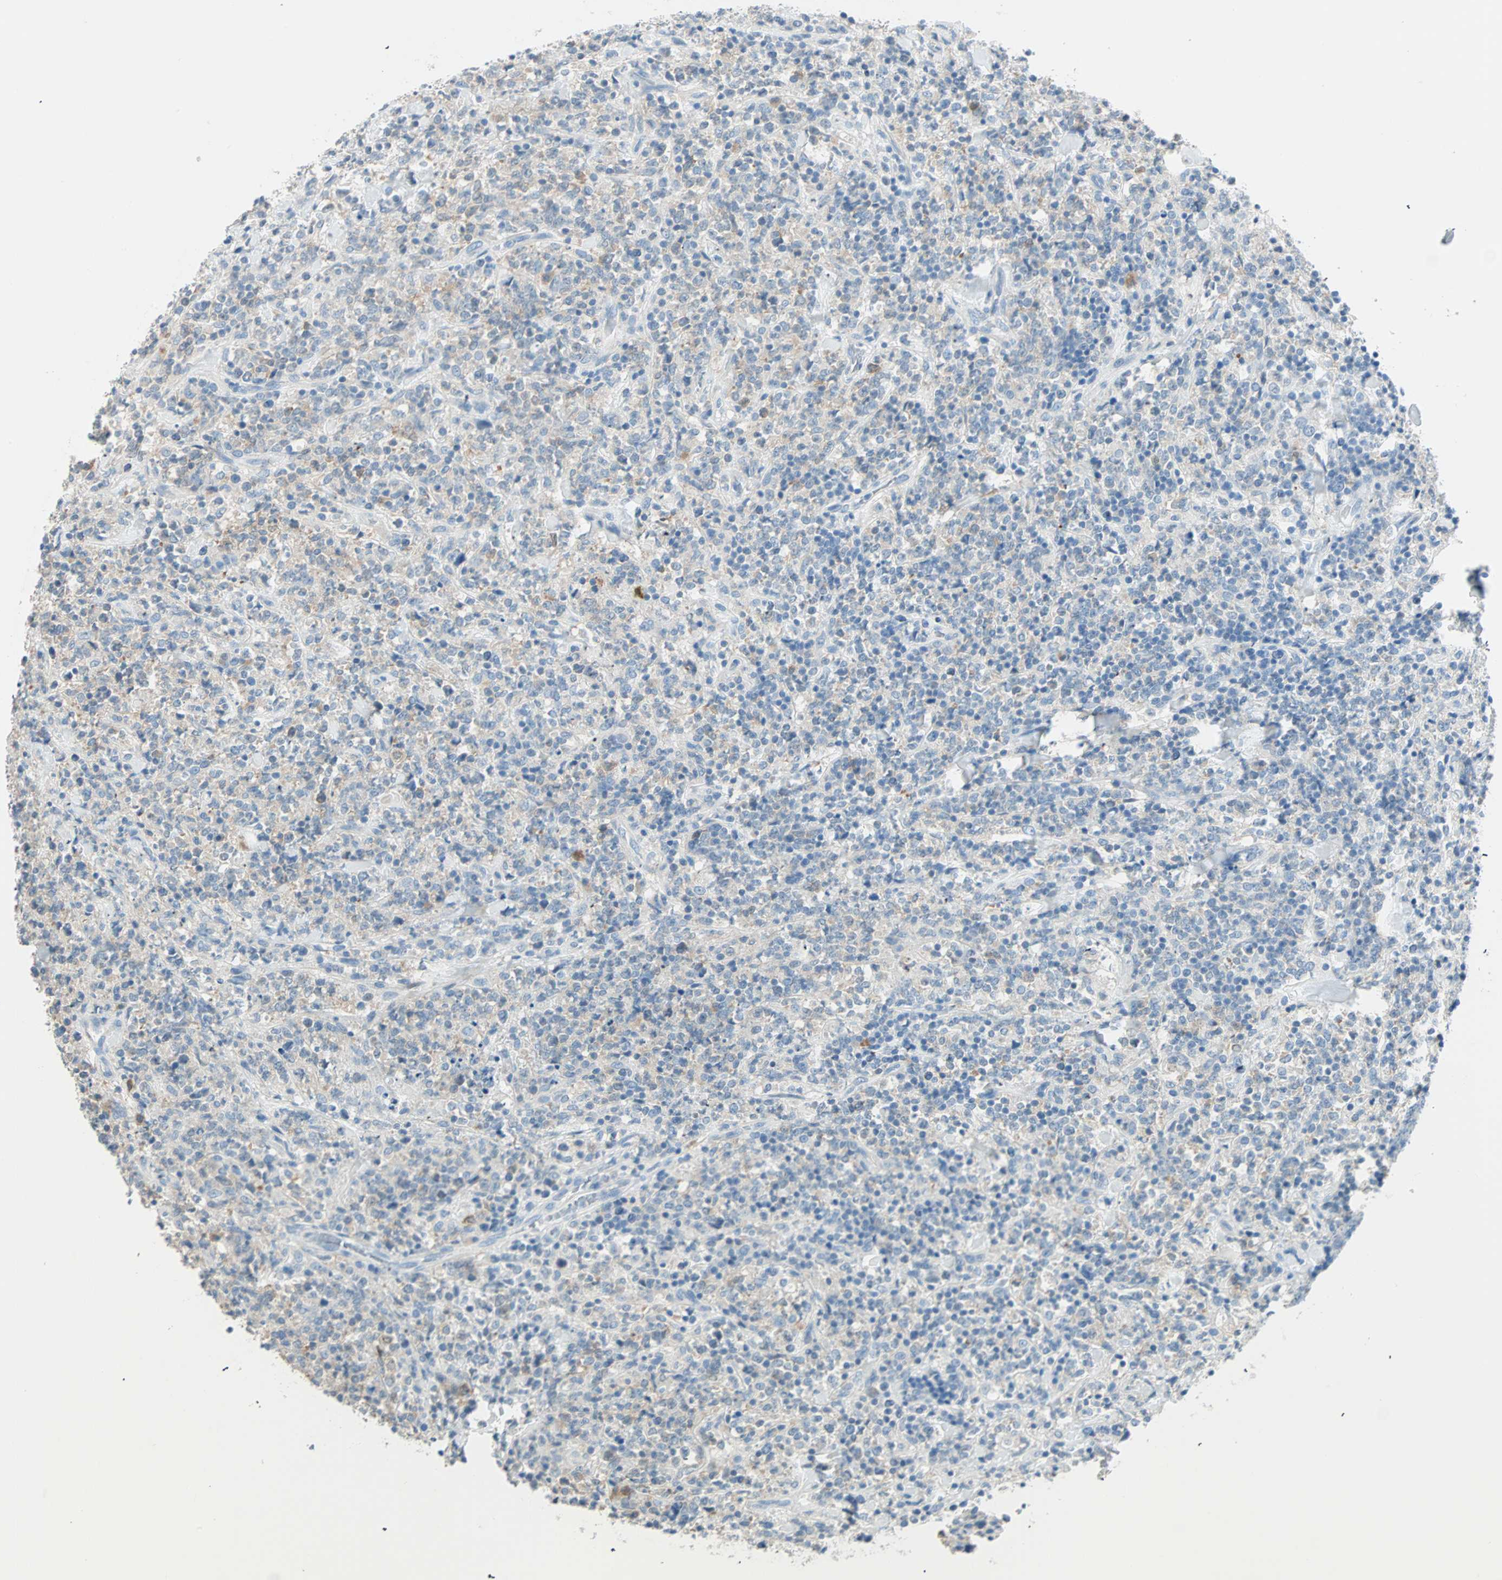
{"staining": {"intensity": "weak", "quantity": "25%-75%", "location": "cytoplasmic/membranous"}, "tissue": "lymphoma", "cell_type": "Tumor cells", "image_type": "cancer", "snomed": [{"axis": "morphology", "description": "Malignant lymphoma, non-Hodgkin's type, High grade"}, {"axis": "topography", "description": "Soft tissue"}], "caption": "Immunohistochemistry (DAB) staining of human high-grade malignant lymphoma, non-Hodgkin's type demonstrates weak cytoplasmic/membranous protein positivity in about 25%-75% of tumor cells.", "gene": "ATF6", "patient": {"sex": "male", "age": 18}}